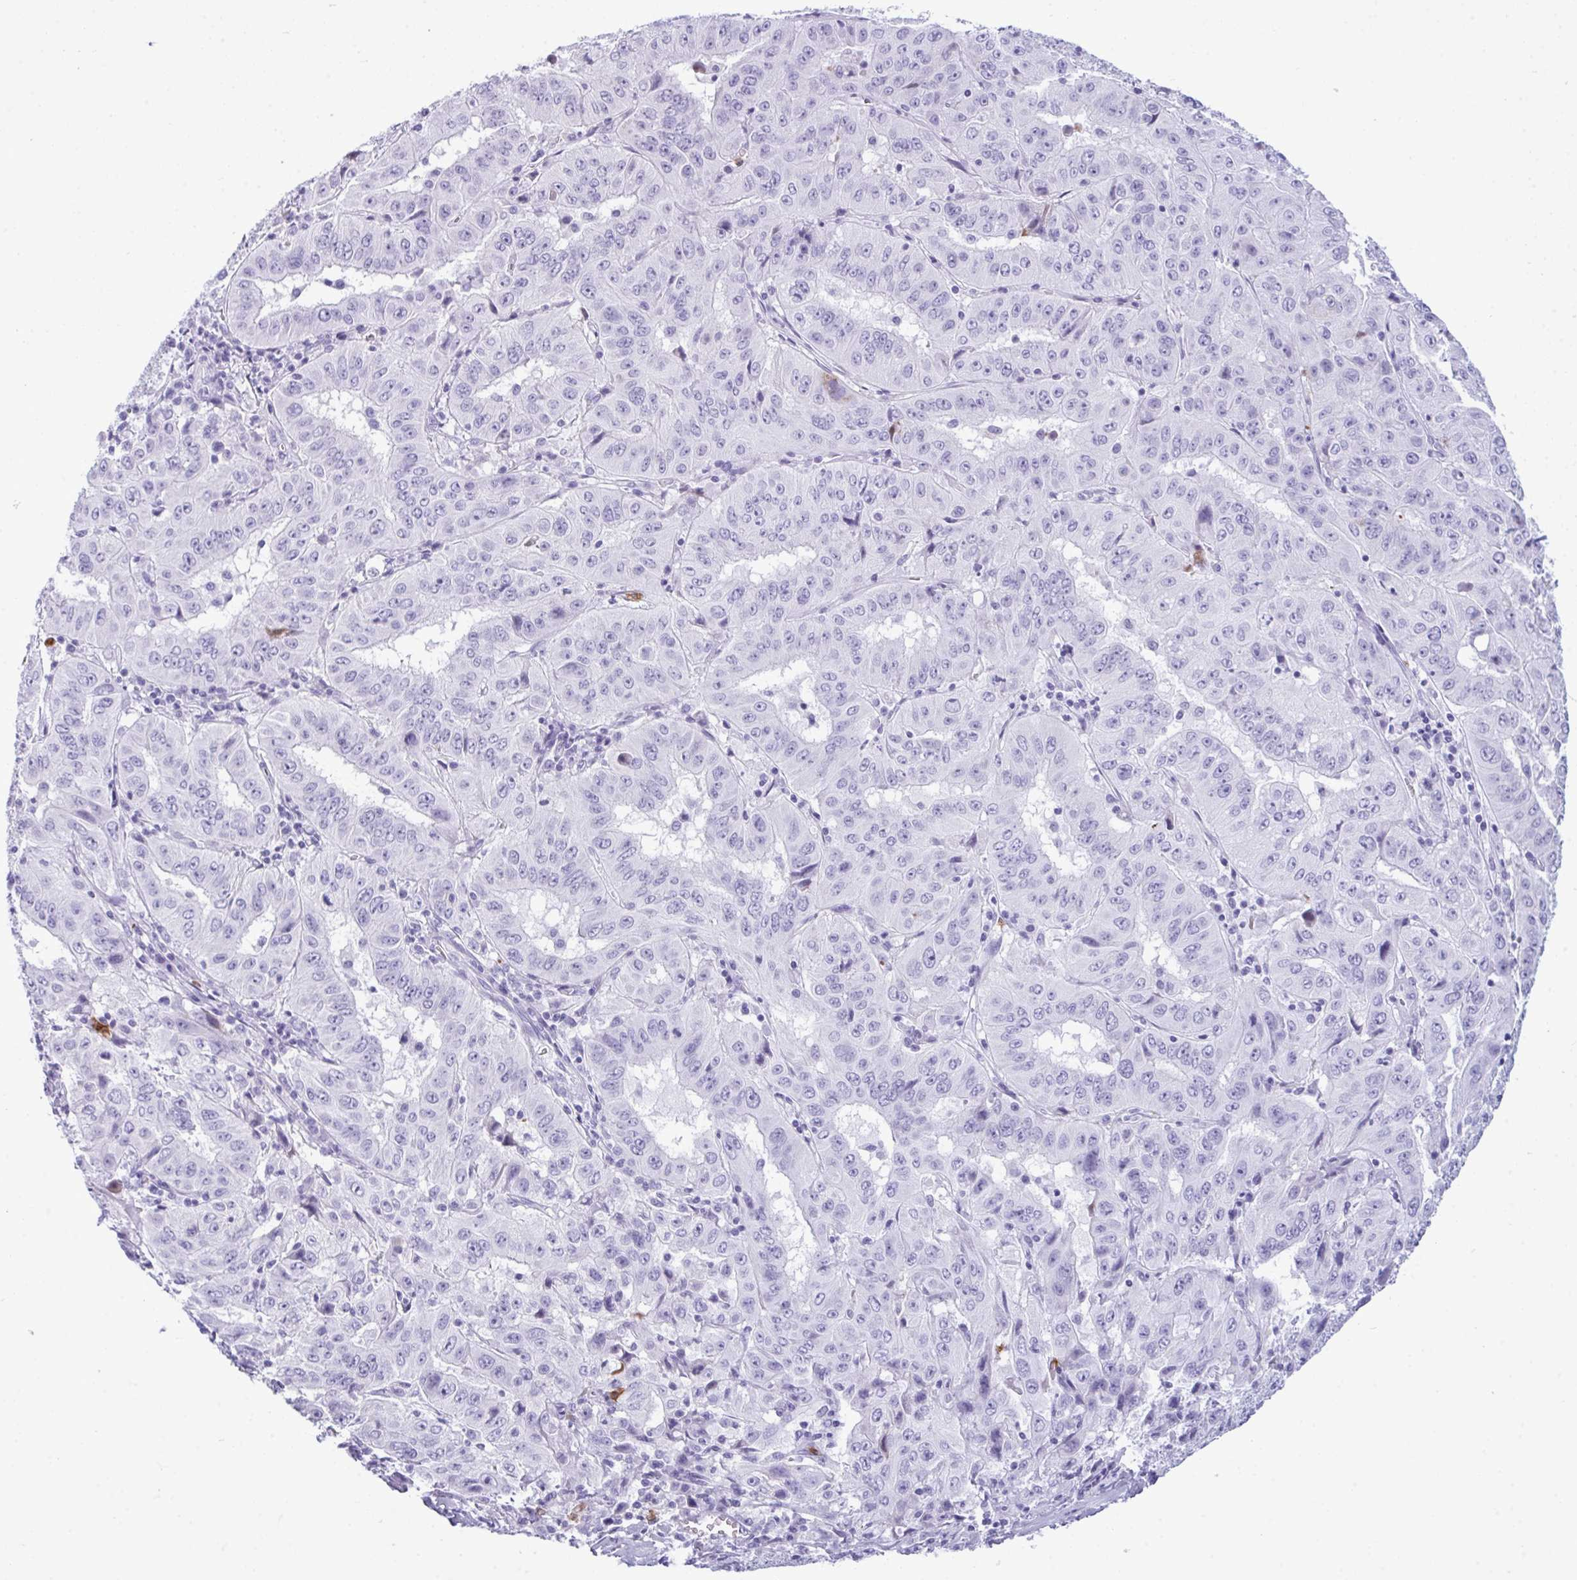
{"staining": {"intensity": "negative", "quantity": "none", "location": "none"}, "tissue": "pancreatic cancer", "cell_type": "Tumor cells", "image_type": "cancer", "snomed": [{"axis": "morphology", "description": "Adenocarcinoma, NOS"}, {"axis": "topography", "description": "Pancreas"}], "caption": "Tumor cells show no significant expression in pancreatic adenocarcinoma. The staining was performed using DAB (3,3'-diaminobenzidine) to visualize the protein expression in brown, while the nuclei were stained in blue with hematoxylin (Magnification: 20x).", "gene": "ARHGAP42", "patient": {"sex": "male", "age": 63}}